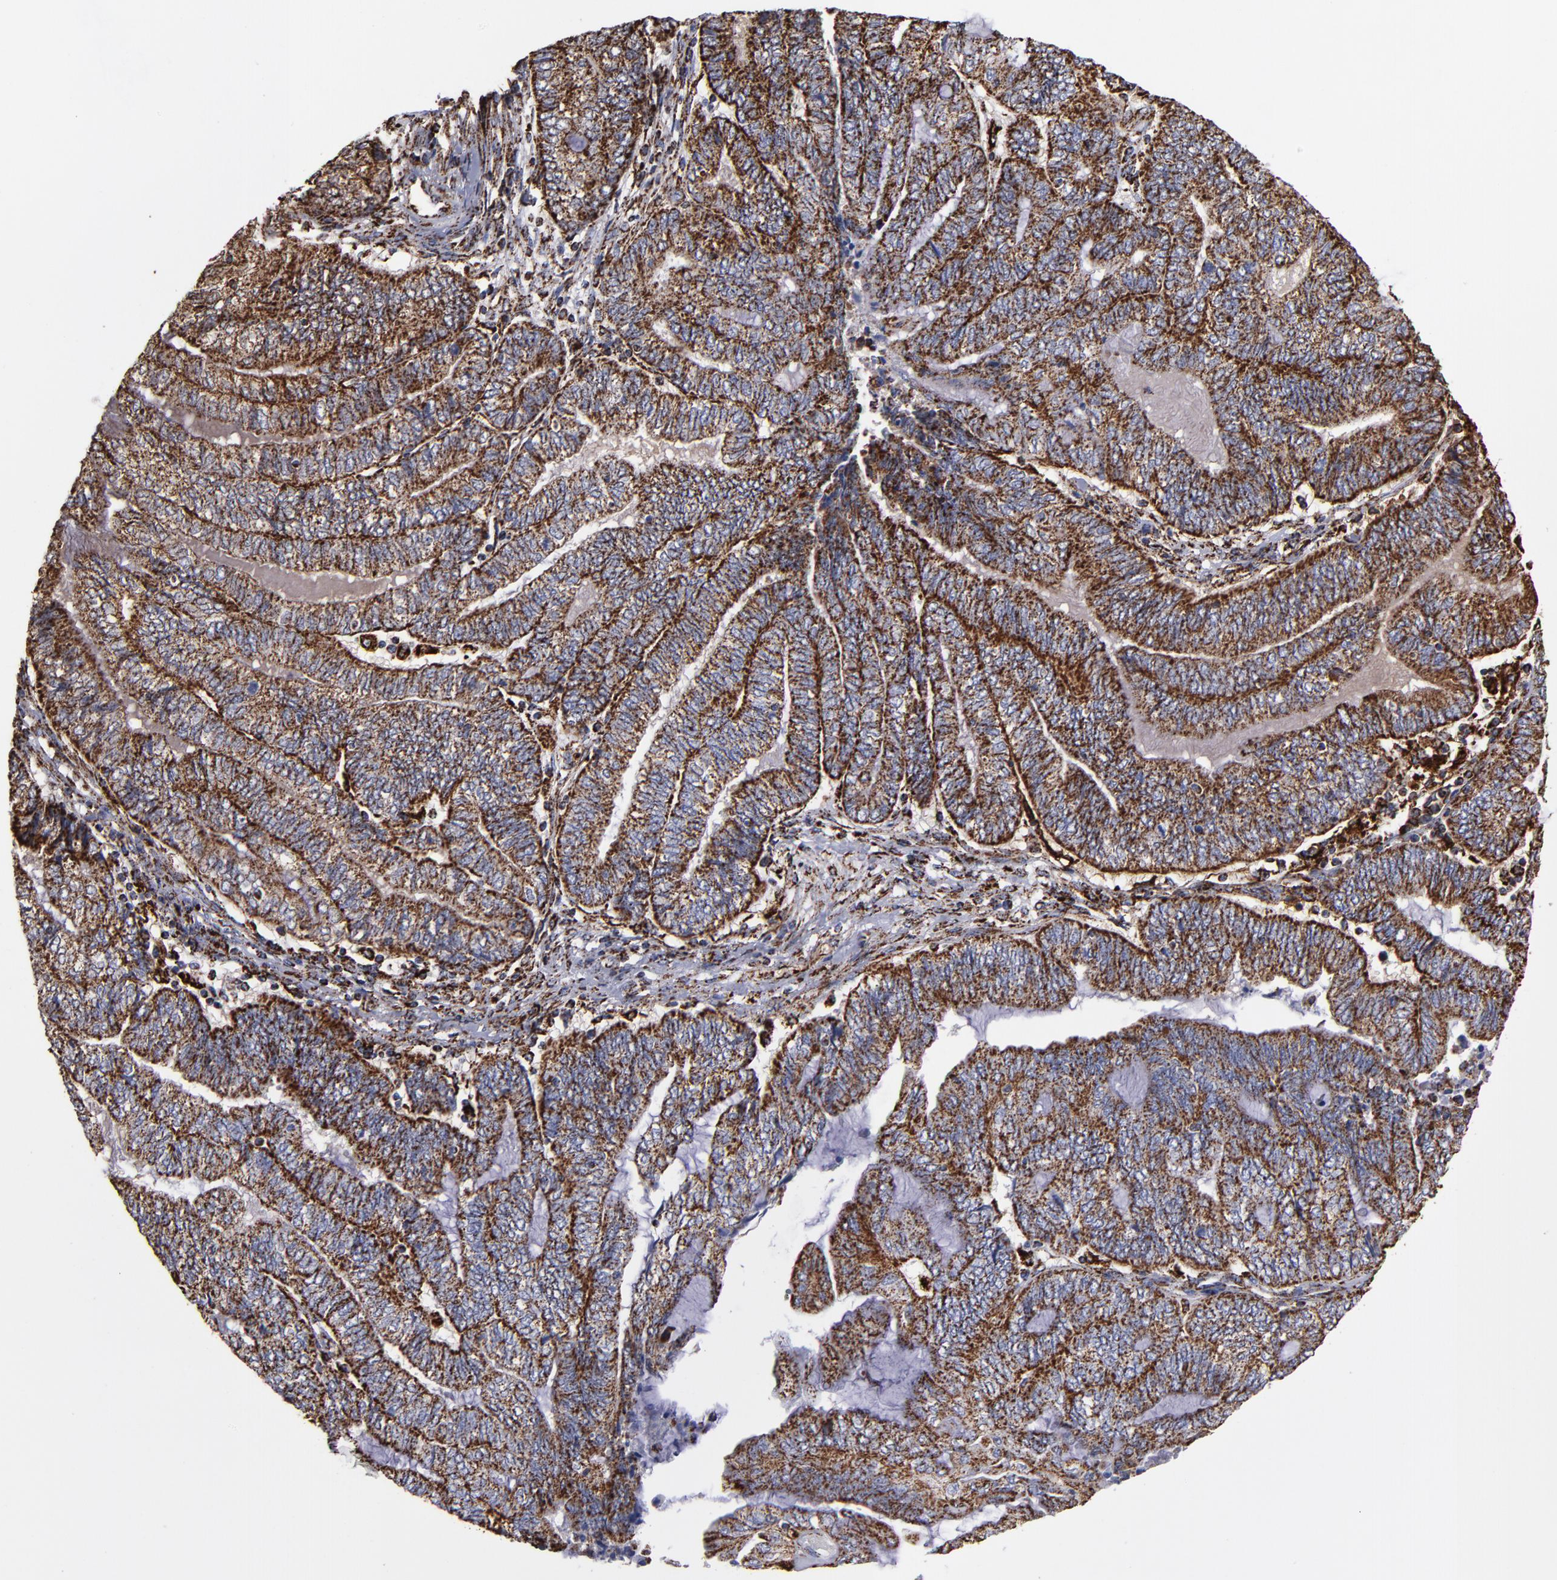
{"staining": {"intensity": "strong", "quantity": ">75%", "location": "cytoplasmic/membranous"}, "tissue": "endometrial cancer", "cell_type": "Tumor cells", "image_type": "cancer", "snomed": [{"axis": "morphology", "description": "Adenocarcinoma, NOS"}, {"axis": "topography", "description": "Uterus"}, {"axis": "topography", "description": "Endometrium"}], "caption": "Immunohistochemical staining of endometrial cancer (adenocarcinoma) demonstrates high levels of strong cytoplasmic/membranous positivity in about >75% of tumor cells. Using DAB (3,3'-diaminobenzidine) (brown) and hematoxylin (blue) stains, captured at high magnification using brightfield microscopy.", "gene": "SOD2", "patient": {"sex": "female", "age": 70}}